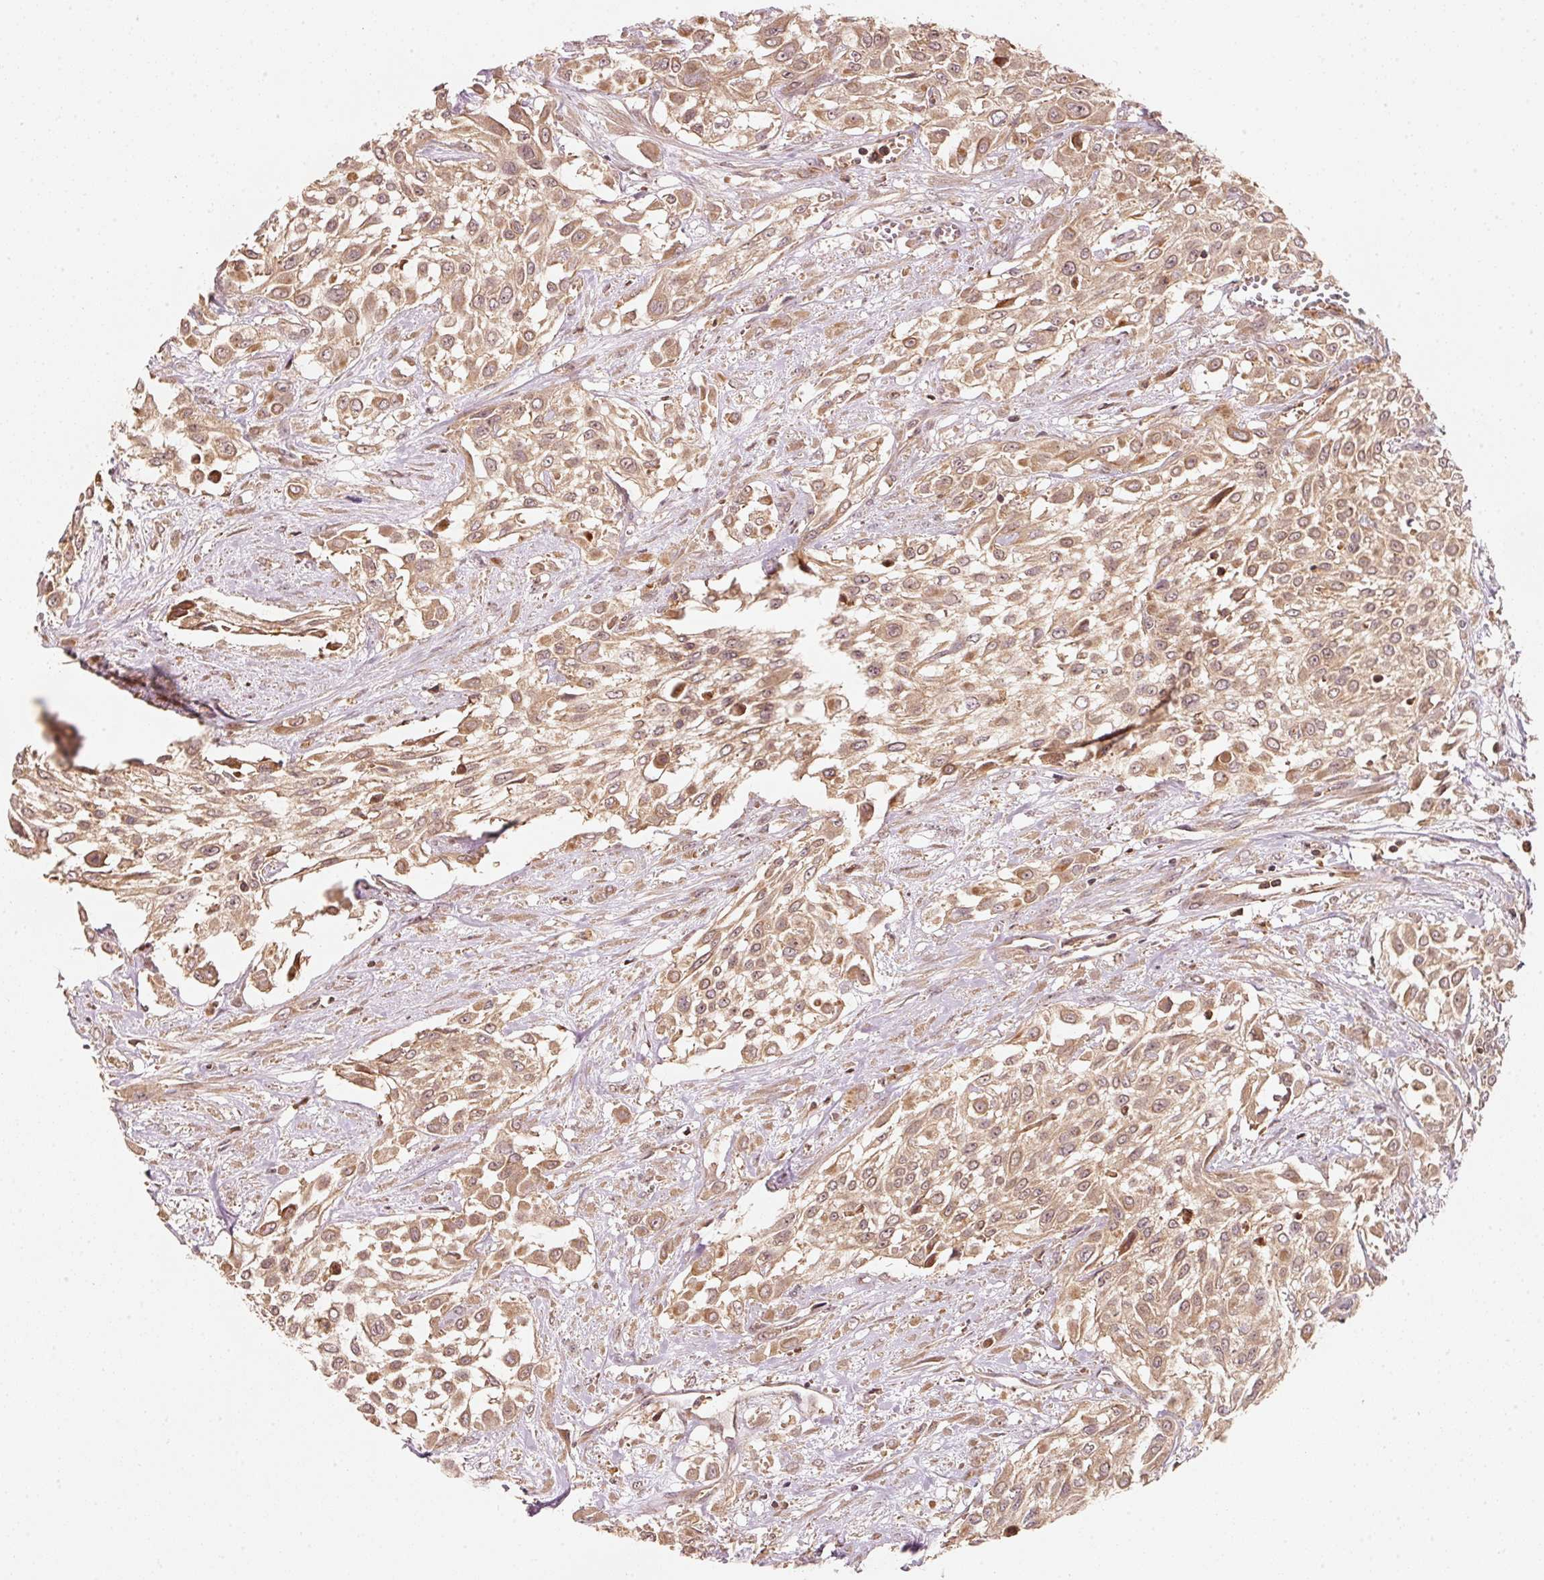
{"staining": {"intensity": "moderate", "quantity": ">75%", "location": "cytoplasmic/membranous"}, "tissue": "urothelial cancer", "cell_type": "Tumor cells", "image_type": "cancer", "snomed": [{"axis": "morphology", "description": "Urothelial carcinoma, High grade"}, {"axis": "topography", "description": "Urinary bladder"}], "caption": "Human urothelial cancer stained with a protein marker displays moderate staining in tumor cells.", "gene": "RRAS2", "patient": {"sex": "male", "age": 57}}